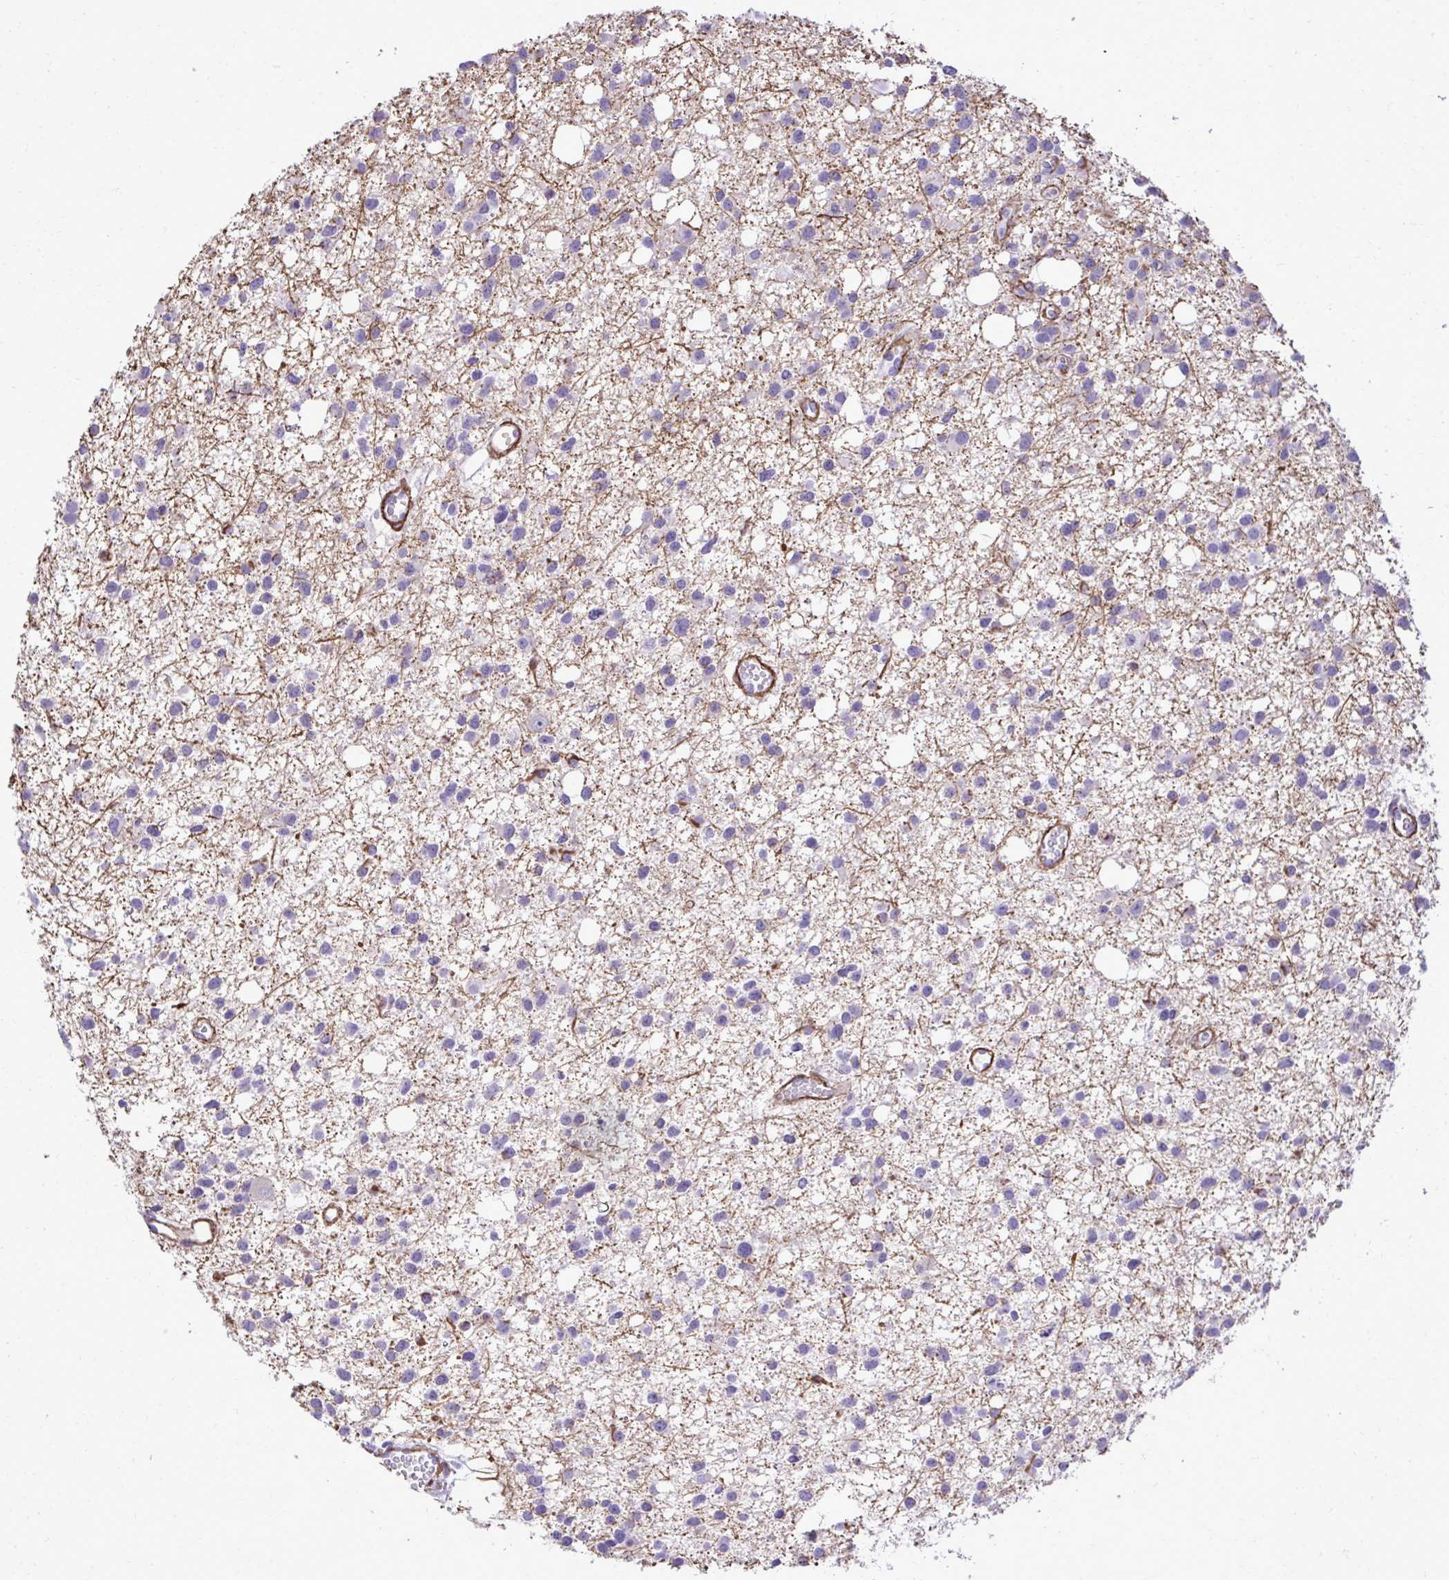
{"staining": {"intensity": "negative", "quantity": "none", "location": "none"}, "tissue": "glioma", "cell_type": "Tumor cells", "image_type": "cancer", "snomed": [{"axis": "morphology", "description": "Glioma, malignant, High grade"}, {"axis": "topography", "description": "Brain"}], "caption": "Immunohistochemical staining of human malignant glioma (high-grade) reveals no significant positivity in tumor cells.", "gene": "PITPNM3", "patient": {"sex": "male", "age": 23}}